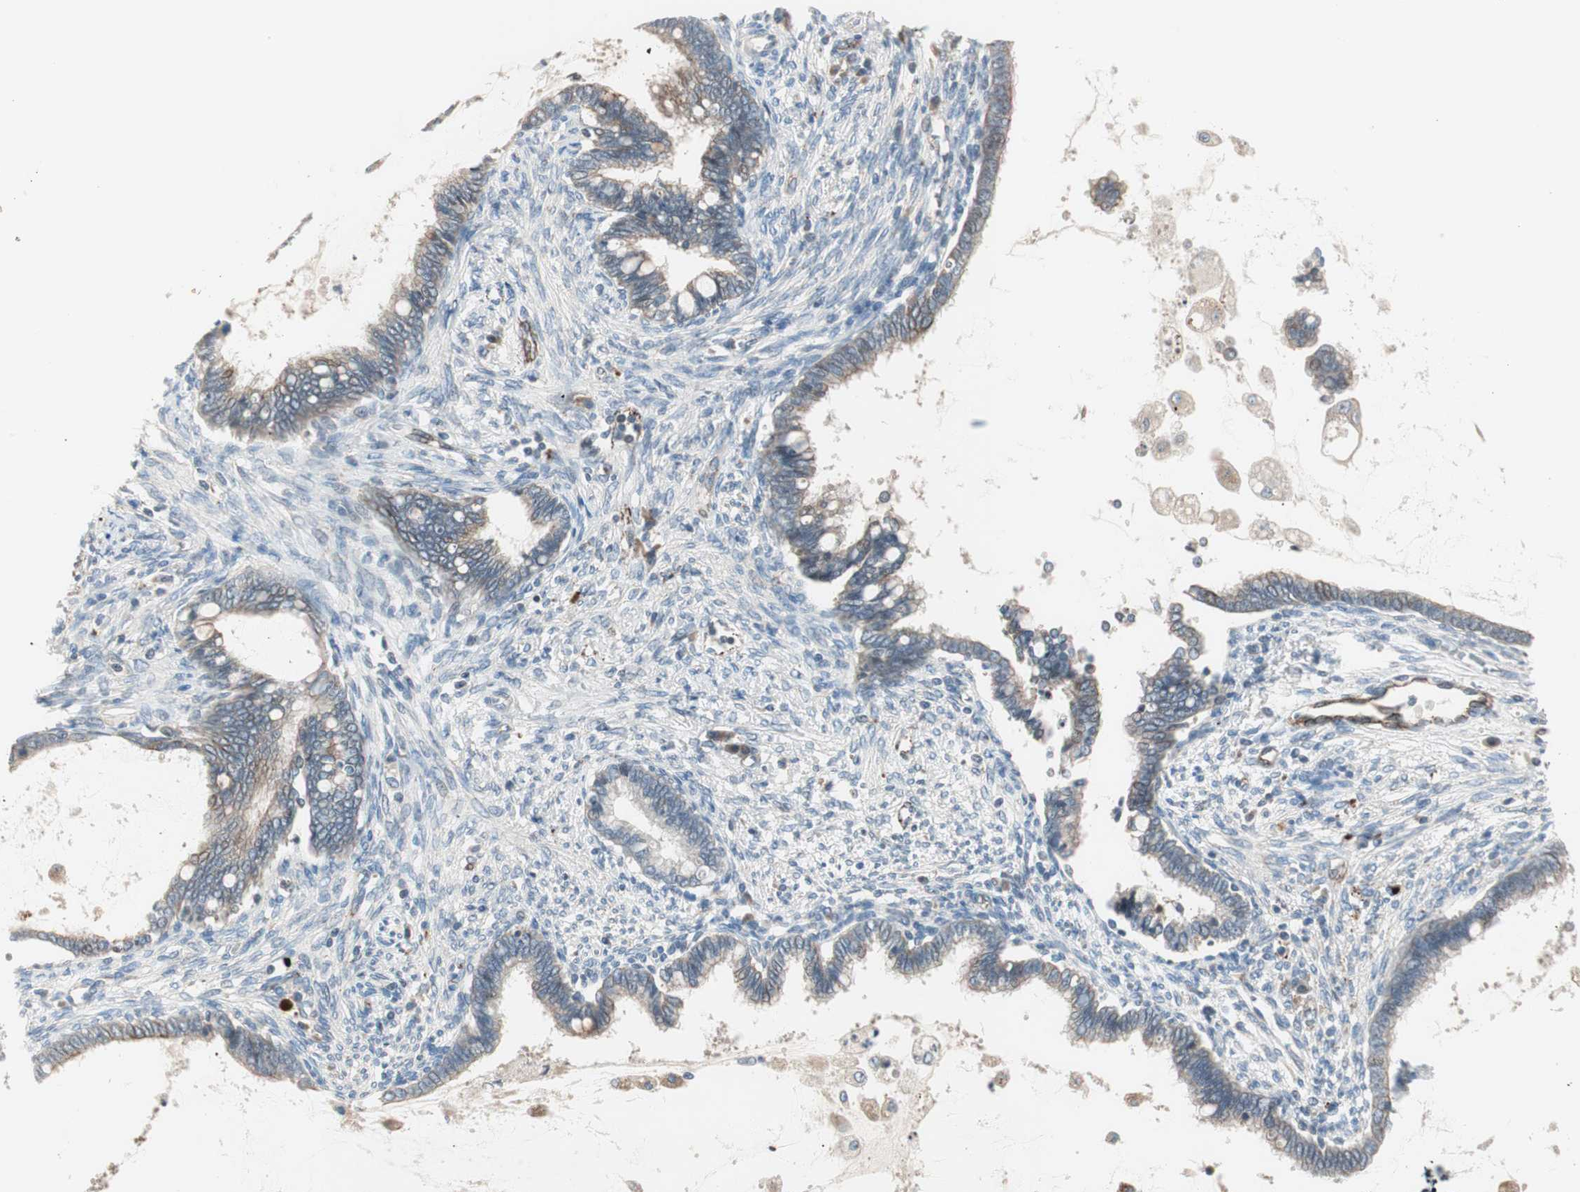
{"staining": {"intensity": "weak", "quantity": "25%-75%", "location": "cytoplasmic/membranous"}, "tissue": "cervical cancer", "cell_type": "Tumor cells", "image_type": "cancer", "snomed": [{"axis": "morphology", "description": "Adenocarcinoma, NOS"}, {"axis": "topography", "description": "Cervix"}], "caption": "Weak cytoplasmic/membranous positivity is present in about 25%-75% of tumor cells in cervical cancer.", "gene": "FGFR4", "patient": {"sex": "female", "age": 44}}